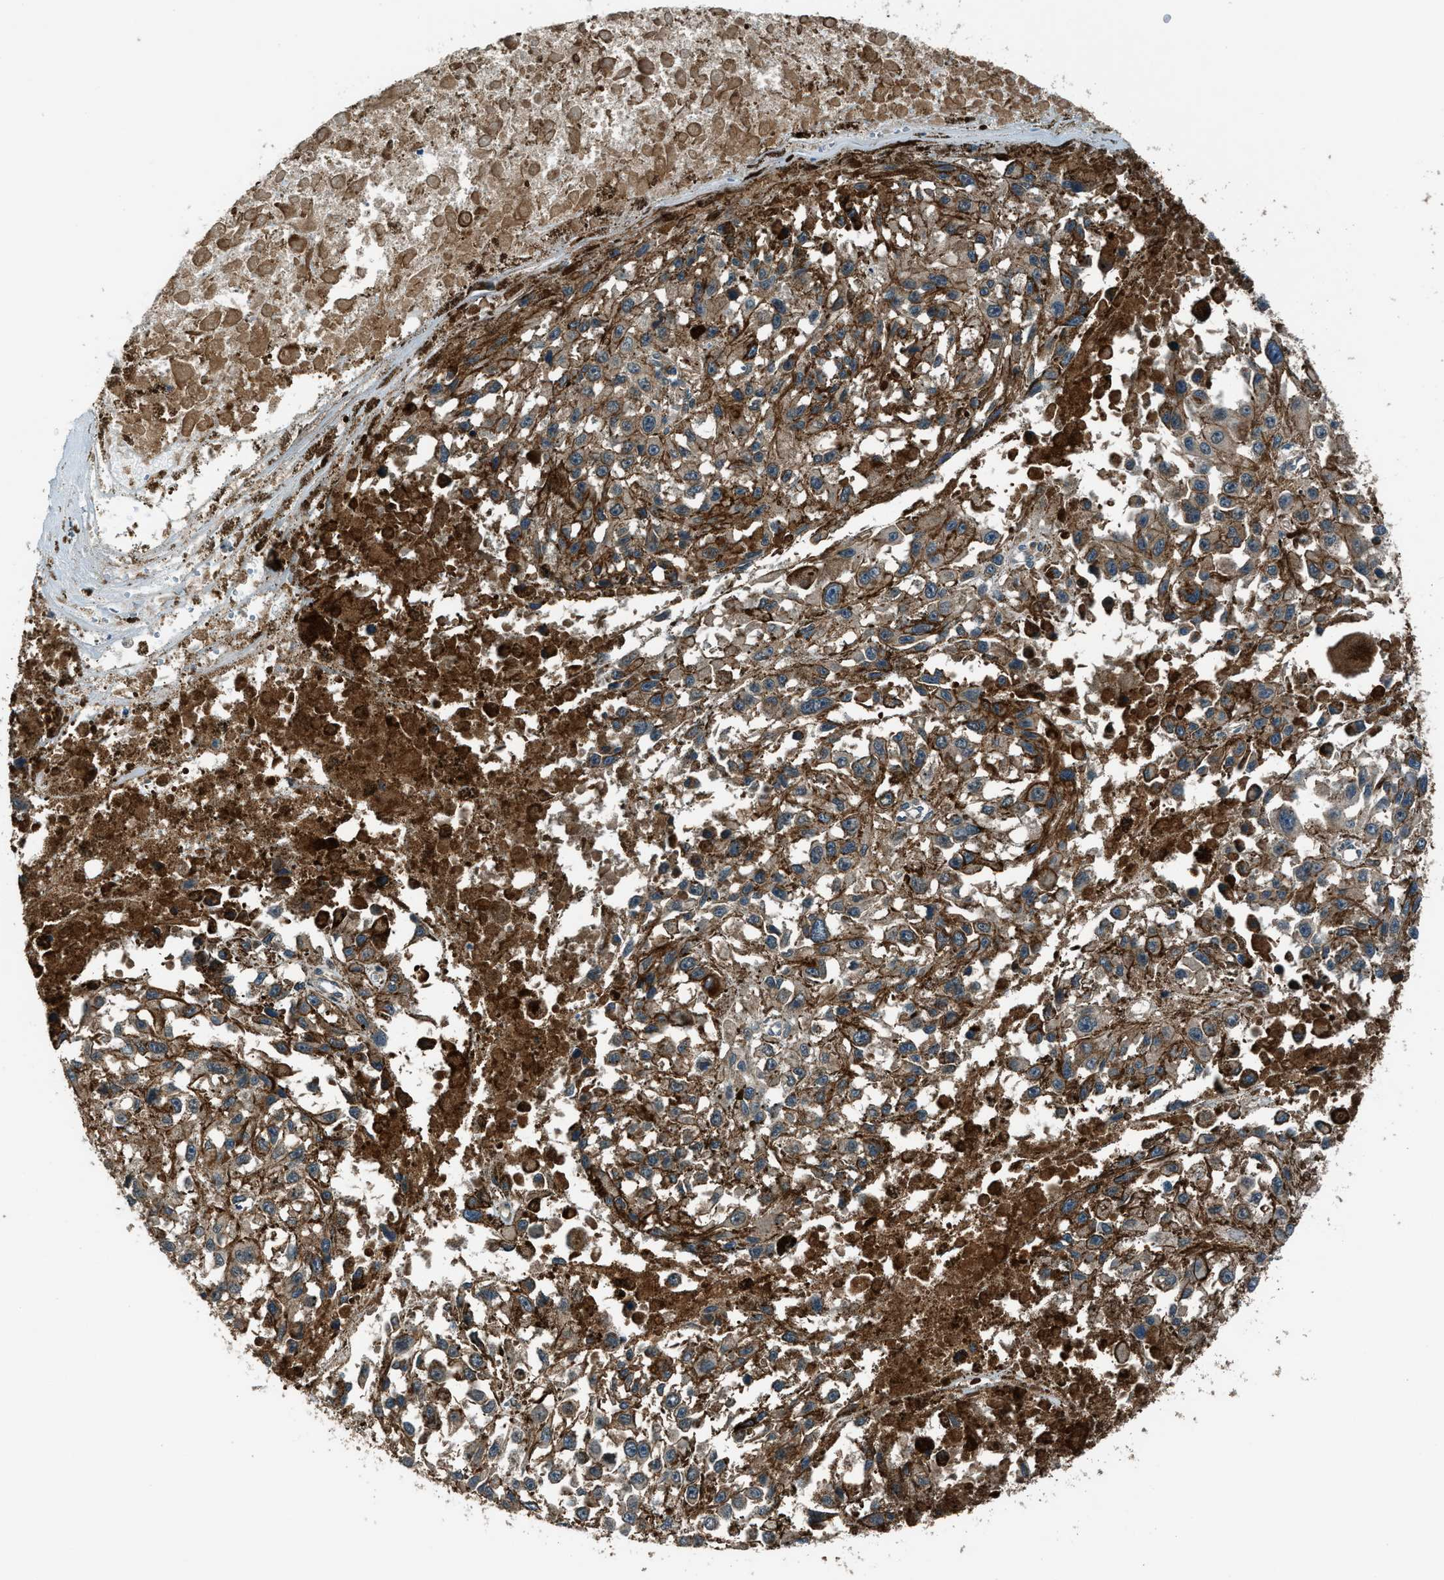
{"staining": {"intensity": "weak", "quantity": ">75%", "location": "cytoplasmic/membranous"}, "tissue": "melanoma", "cell_type": "Tumor cells", "image_type": "cancer", "snomed": [{"axis": "morphology", "description": "Malignant melanoma, Metastatic site"}, {"axis": "topography", "description": "Lymph node"}], "caption": "About >75% of tumor cells in human malignant melanoma (metastatic site) display weak cytoplasmic/membranous protein positivity as visualized by brown immunohistochemical staining.", "gene": "ARHGEF11", "patient": {"sex": "male", "age": 59}}